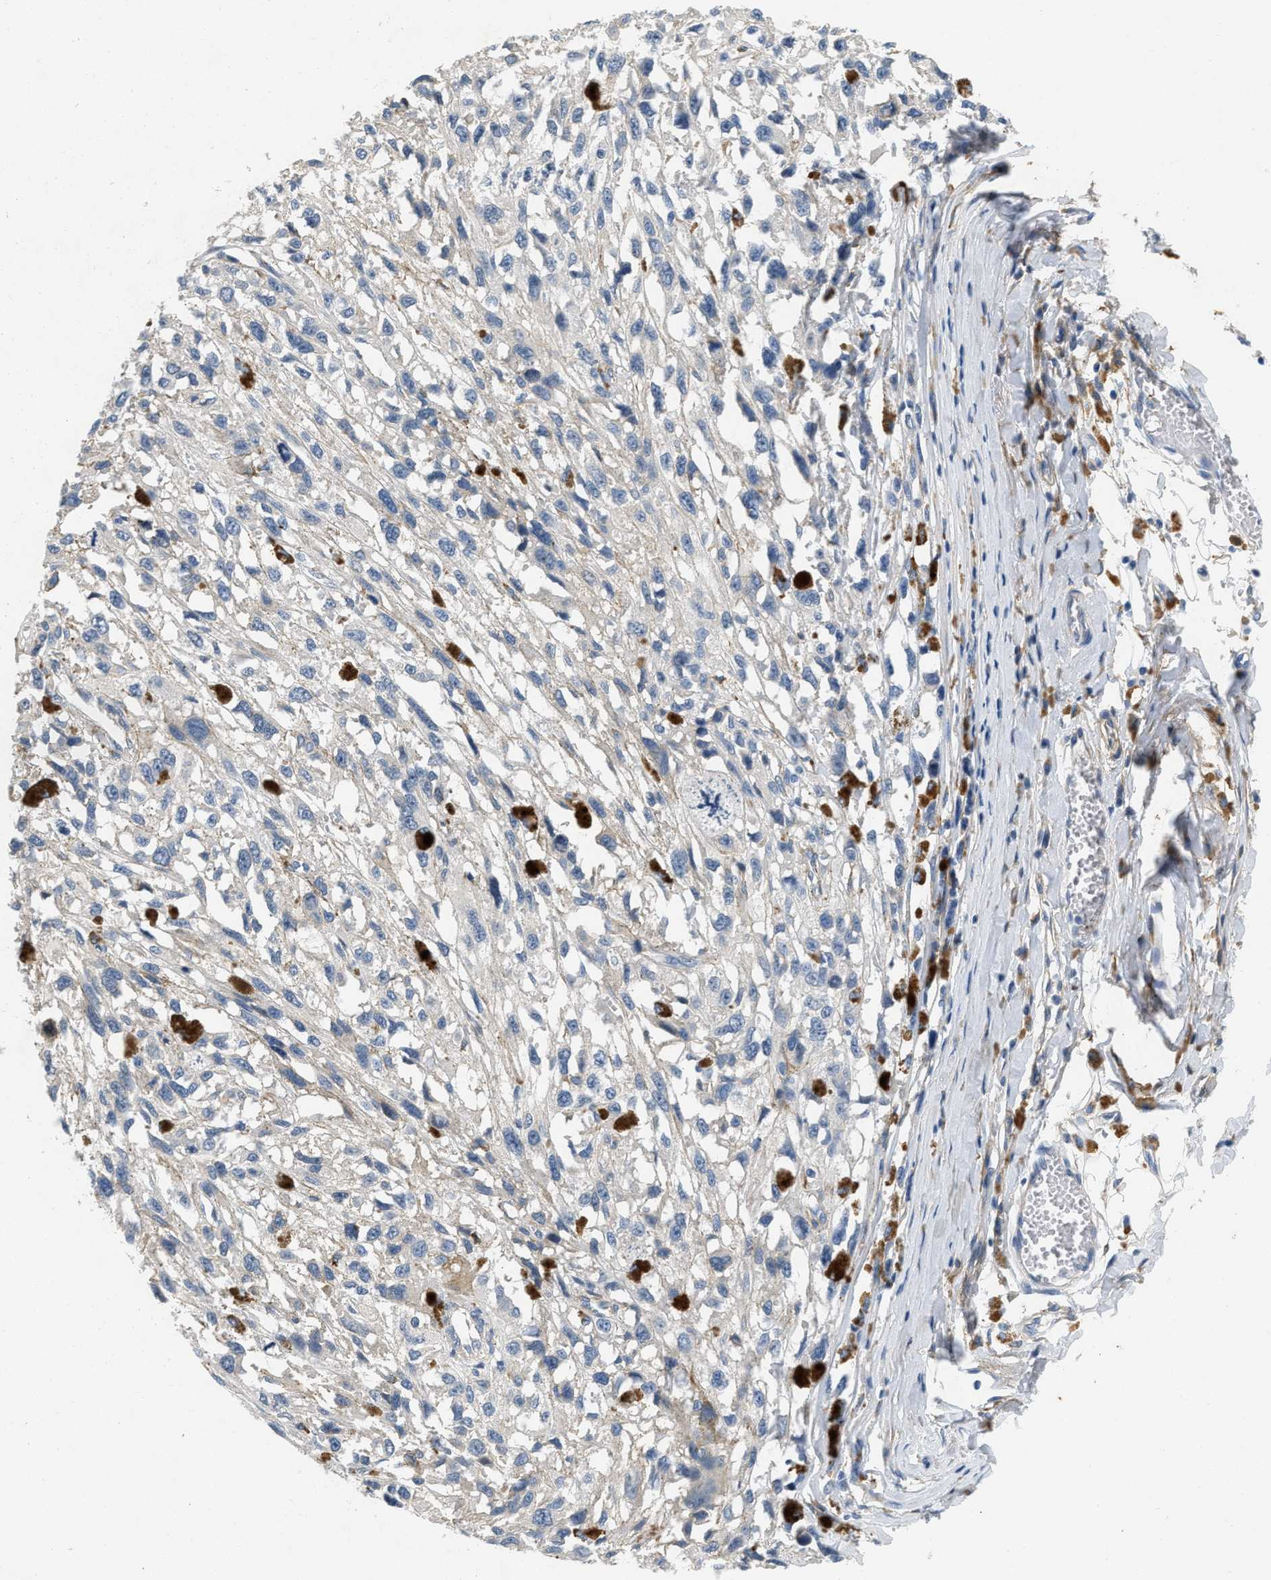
{"staining": {"intensity": "negative", "quantity": "none", "location": "none"}, "tissue": "melanoma", "cell_type": "Tumor cells", "image_type": "cancer", "snomed": [{"axis": "morphology", "description": "Malignant melanoma, Metastatic site"}, {"axis": "topography", "description": "Lymph node"}], "caption": "Immunohistochemical staining of malignant melanoma (metastatic site) demonstrates no significant positivity in tumor cells. (Immunohistochemistry (ihc), brightfield microscopy, high magnification).", "gene": "PDGFRA", "patient": {"sex": "male", "age": 59}}